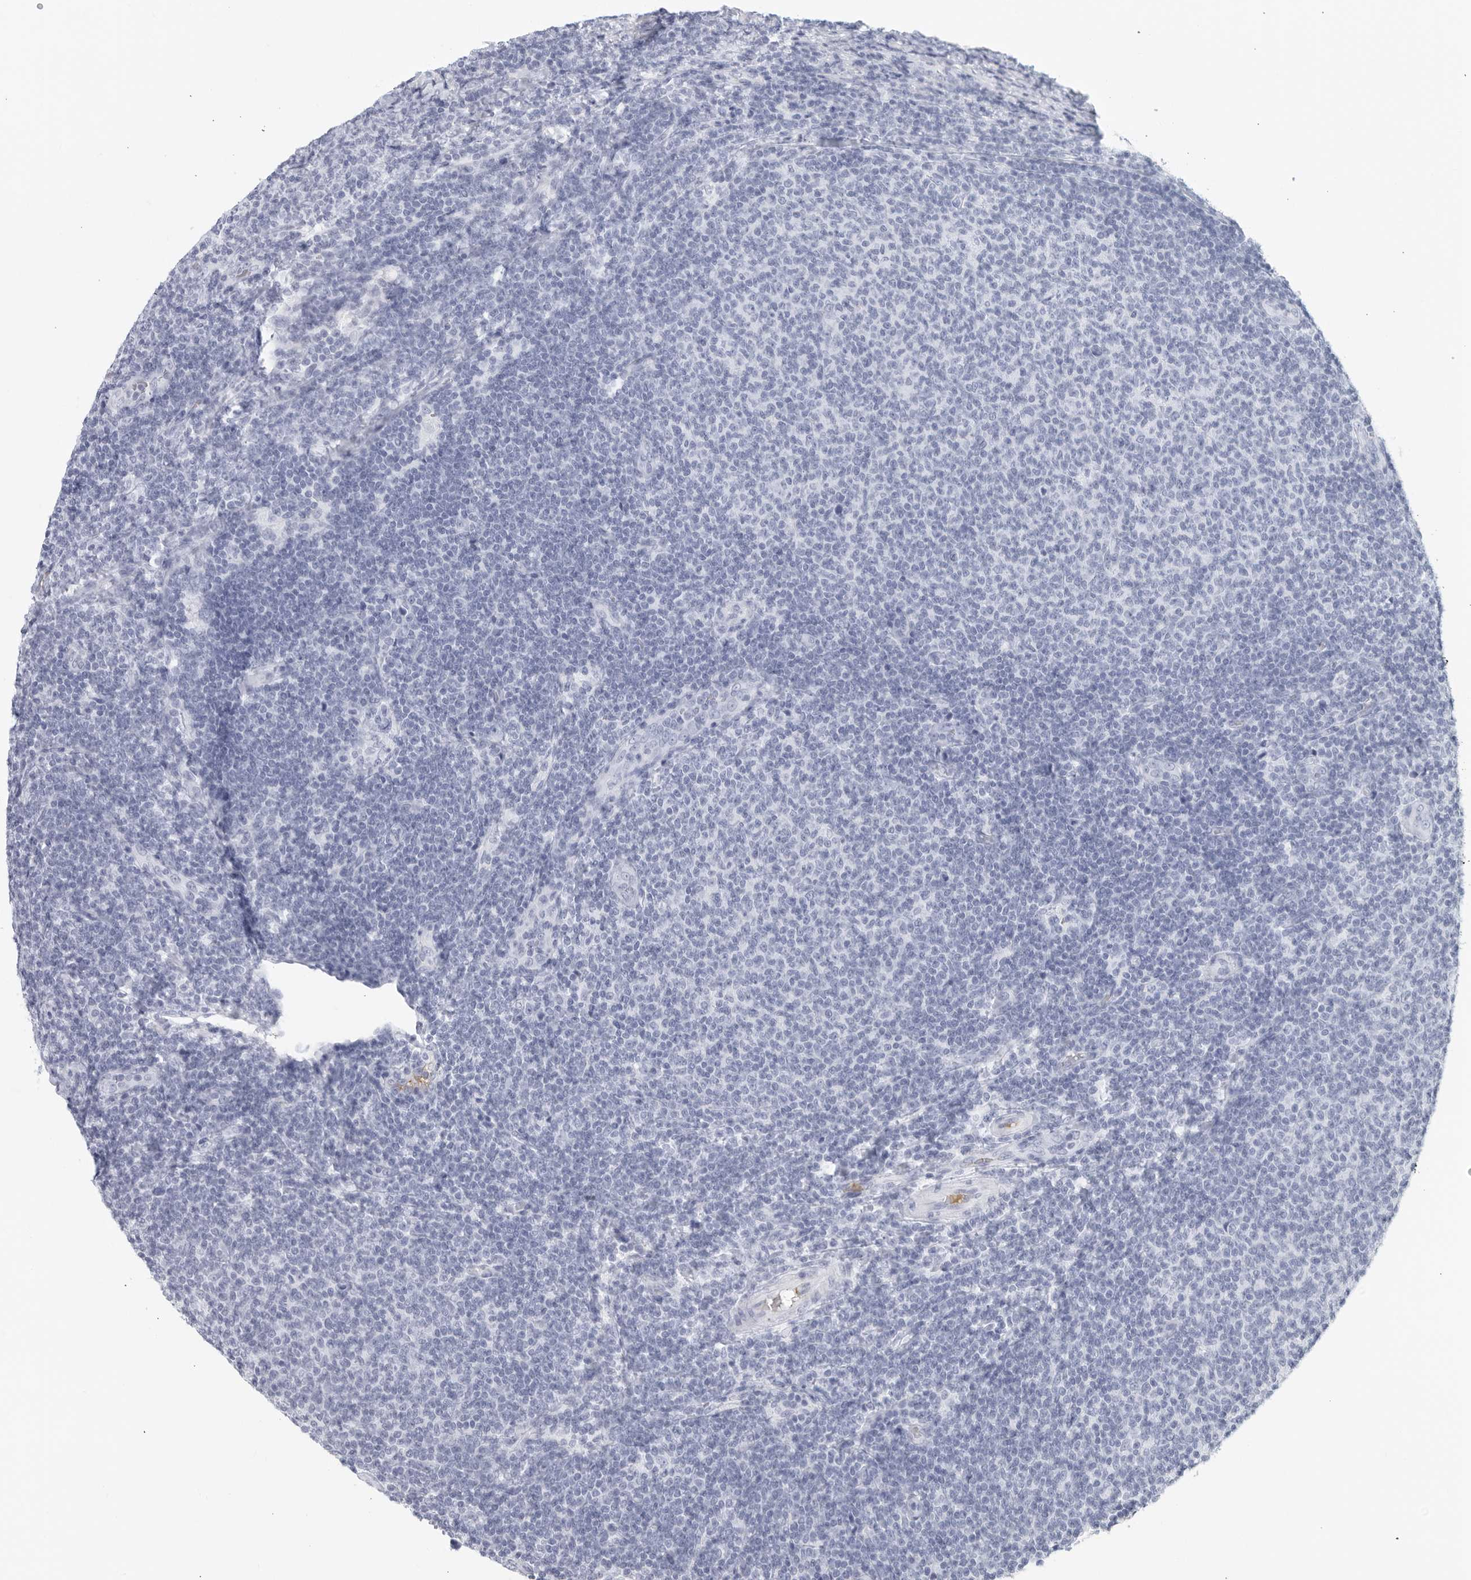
{"staining": {"intensity": "negative", "quantity": "none", "location": "none"}, "tissue": "lymphoma", "cell_type": "Tumor cells", "image_type": "cancer", "snomed": [{"axis": "morphology", "description": "Malignant lymphoma, non-Hodgkin's type, Low grade"}, {"axis": "topography", "description": "Lymph node"}], "caption": "Immunohistochemical staining of human malignant lymphoma, non-Hodgkin's type (low-grade) displays no significant positivity in tumor cells.", "gene": "FGG", "patient": {"sex": "male", "age": 66}}